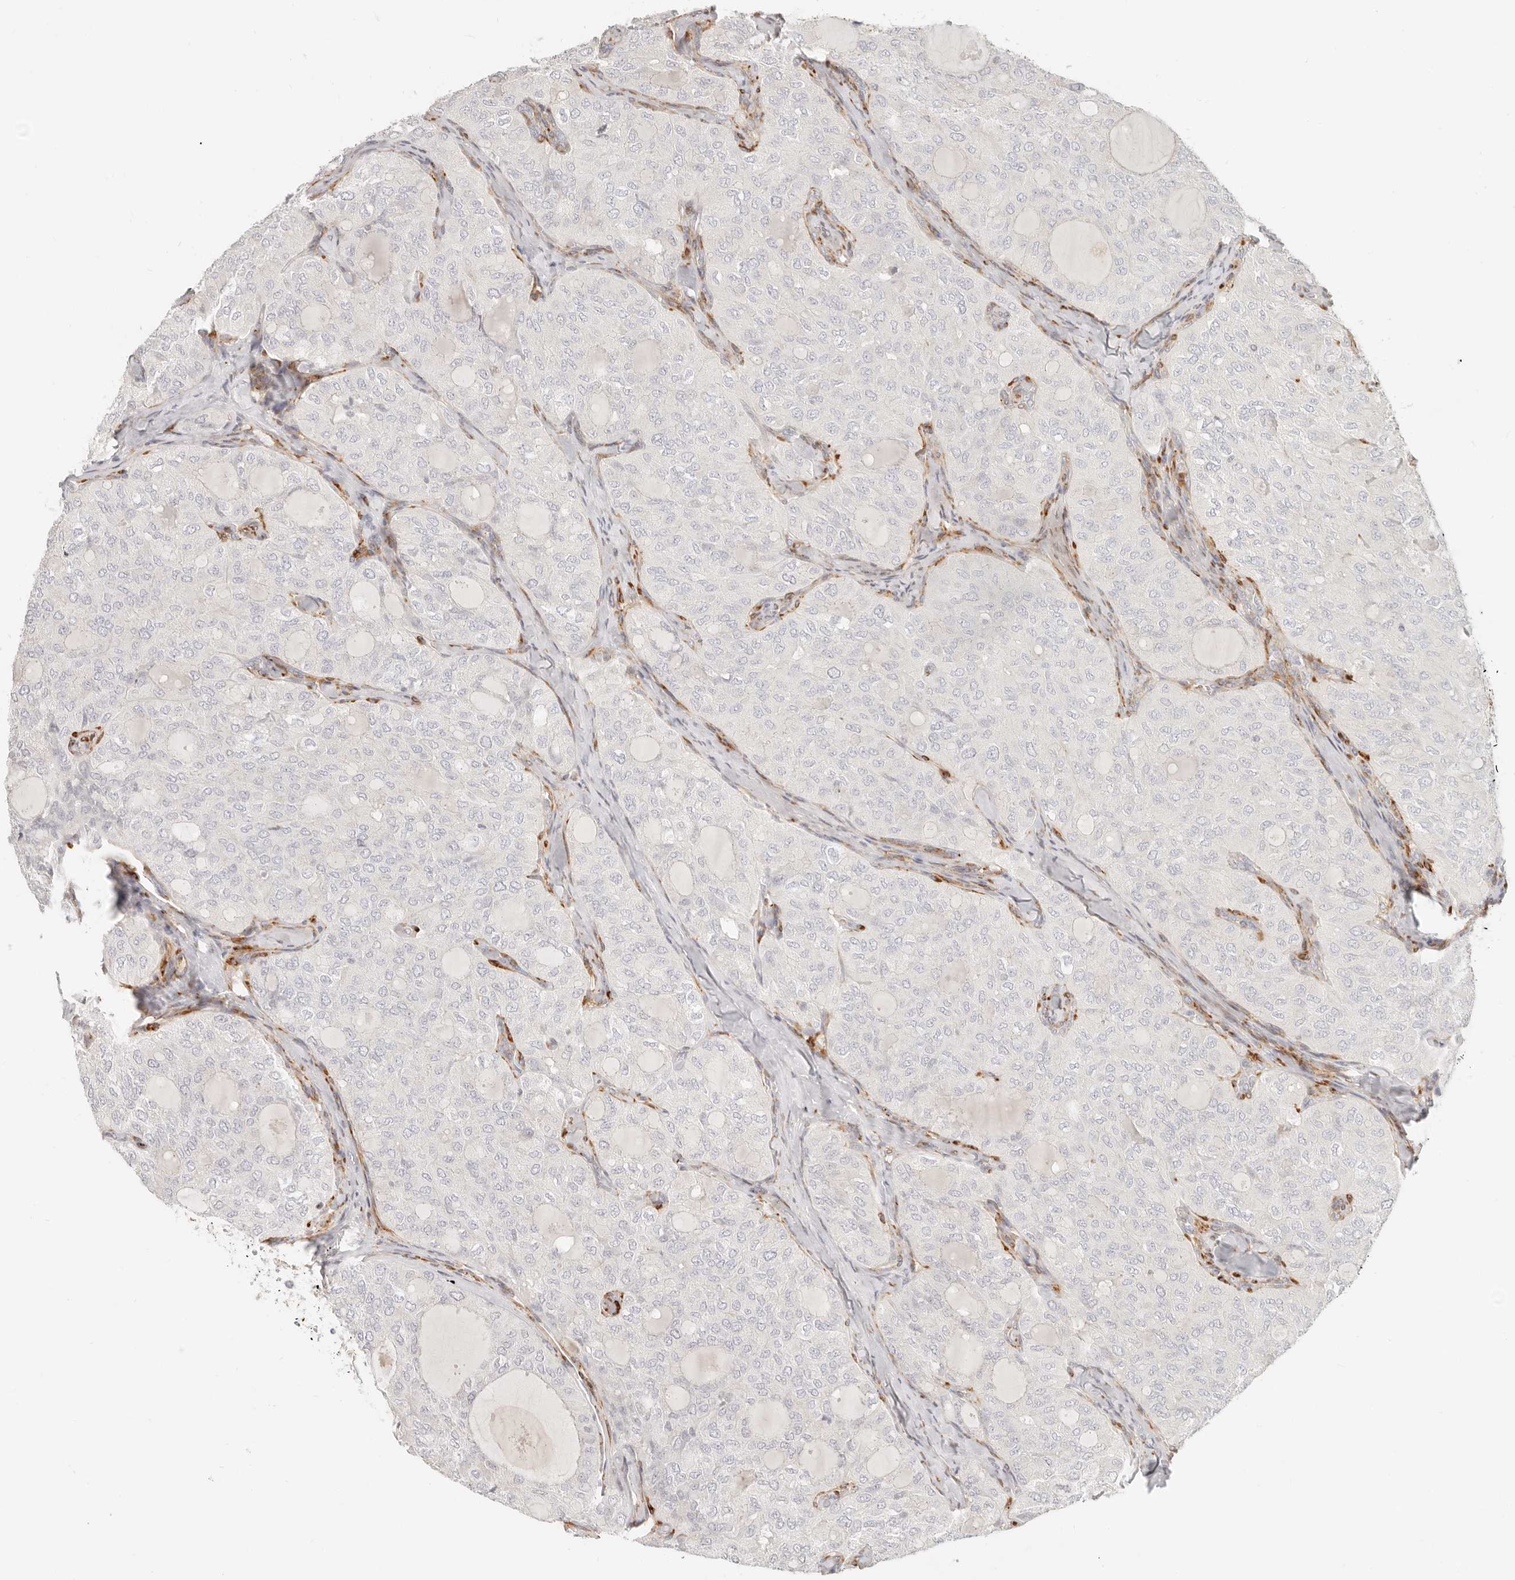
{"staining": {"intensity": "negative", "quantity": "none", "location": "none"}, "tissue": "thyroid cancer", "cell_type": "Tumor cells", "image_type": "cancer", "snomed": [{"axis": "morphology", "description": "Follicular adenoma carcinoma, NOS"}, {"axis": "topography", "description": "Thyroid gland"}], "caption": "Thyroid cancer was stained to show a protein in brown. There is no significant positivity in tumor cells.", "gene": "SASS6", "patient": {"sex": "male", "age": 75}}